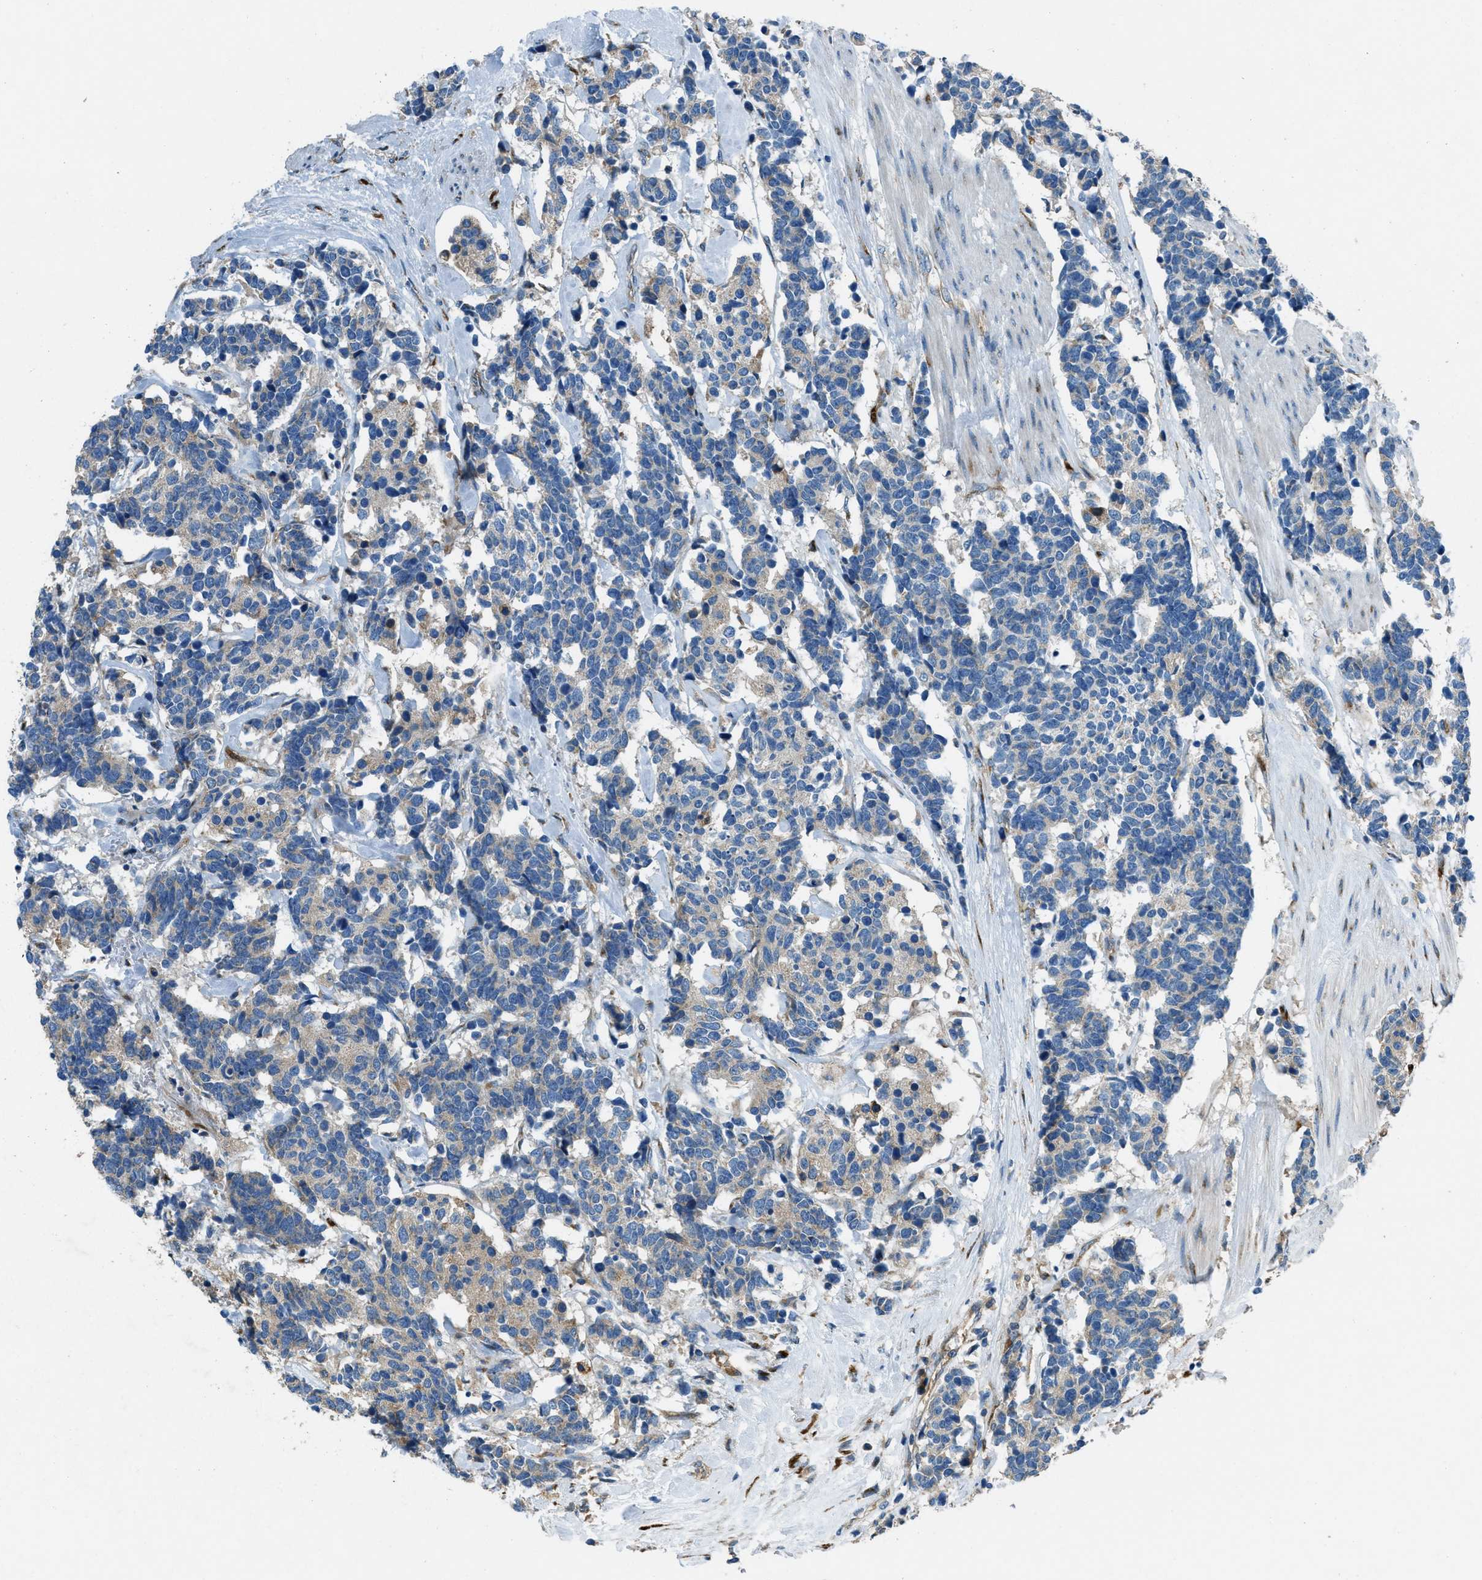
{"staining": {"intensity": "weak", "quantity": "<25%", "location": "cytoplasmic/membranous"}, "tissue": "carcinoid", "cell_type": "Tumor cells", "image_type": "cancer", "snomed": [{"axis": "morphology", "description": "Carcinoma, NOS"}, {"axis": "morphology", "description": "Carcinoid, malignant, NOS"}, {"axis": "topography", "description": "Urinary bladder"}], "caption": "The immunohistochemistry (IHC) image has no significant positivity in tumor cells of carcinoid tissue.", "gene": "GIMAP8", "patient": {"sex": "male", "age": 57}}